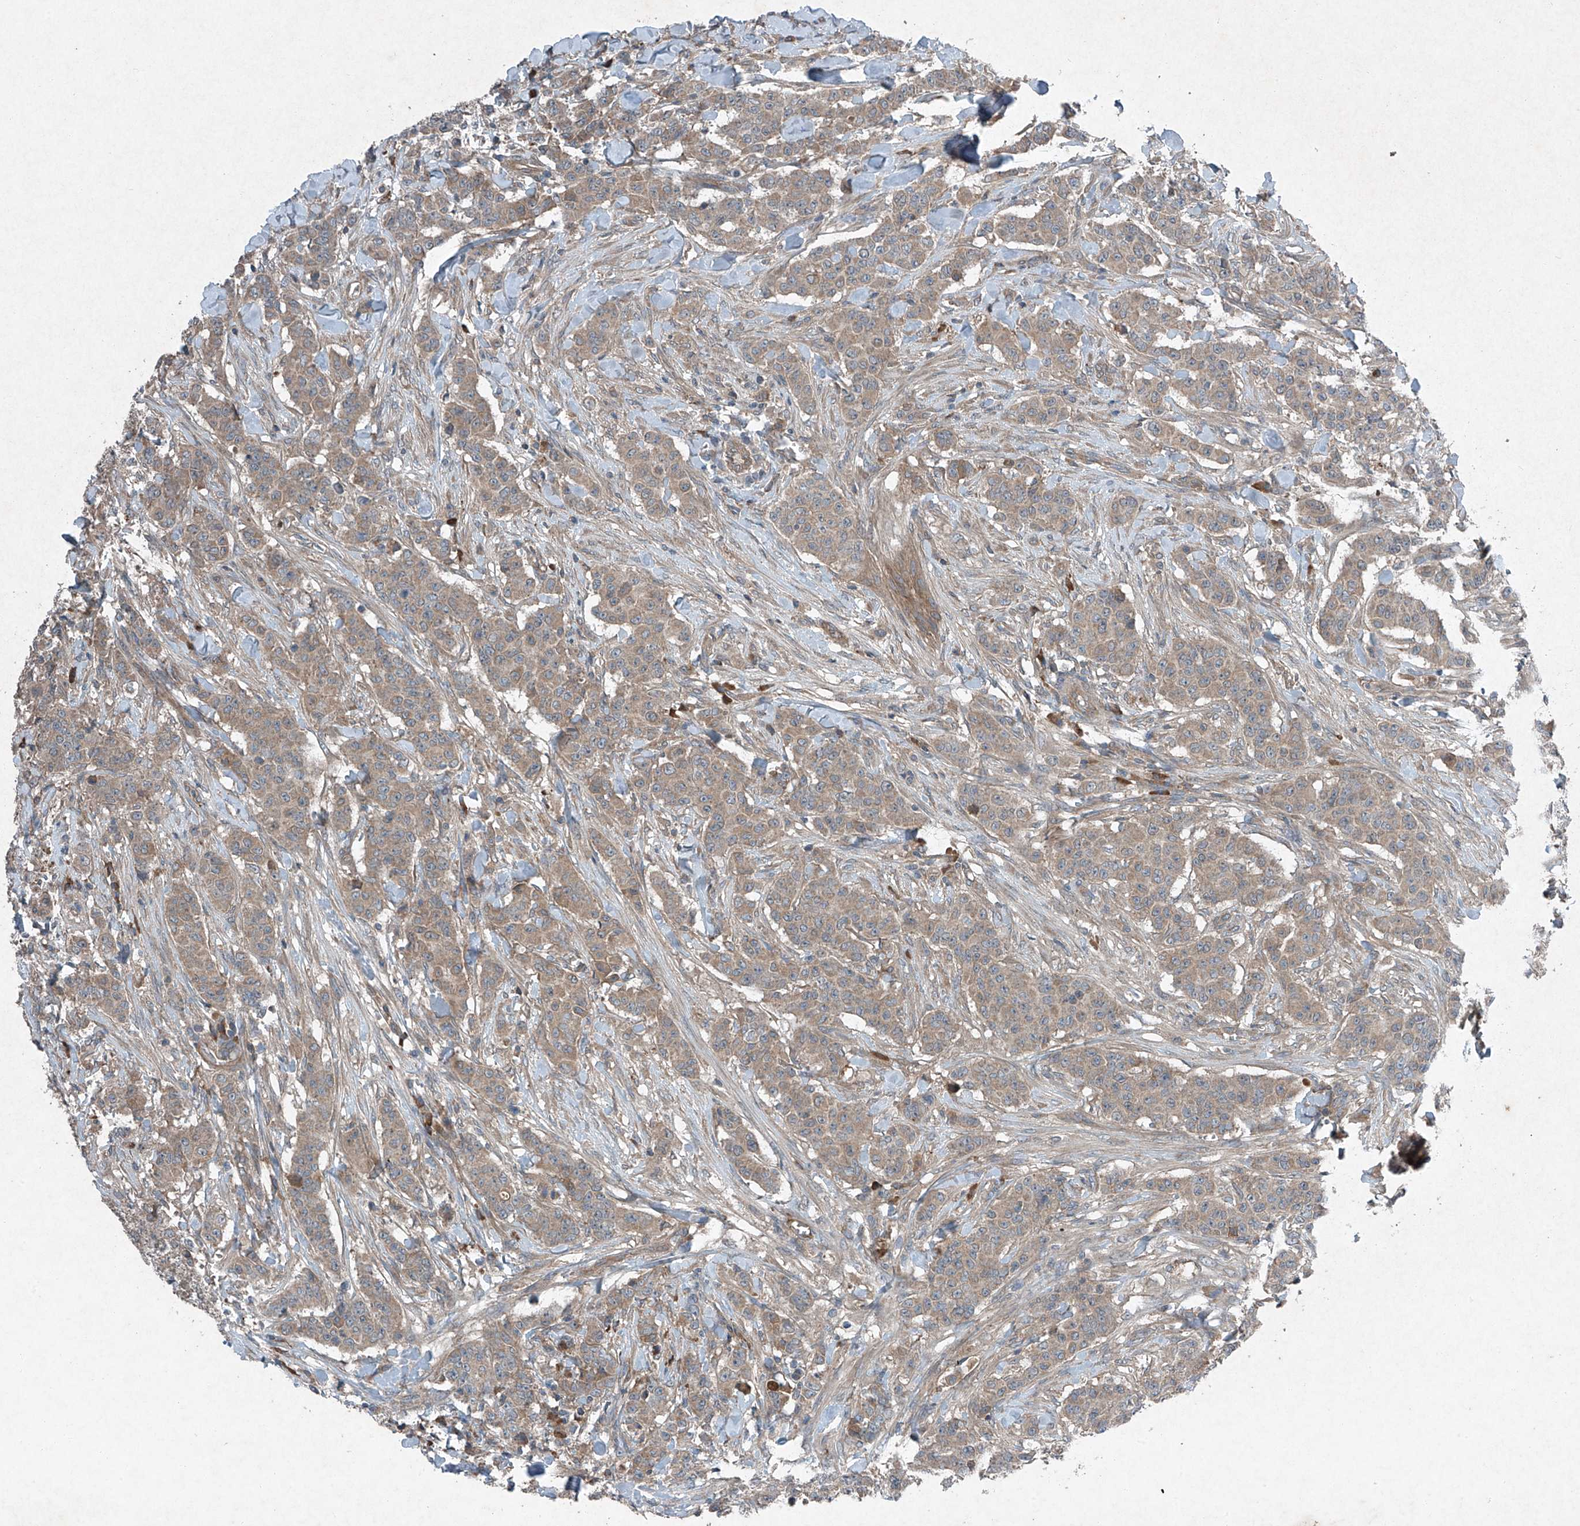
{"staining": {"intensity": "weak", "quantity": ">75%", "location": "cytoplasmic/membranous"}, "tissue": "breast cancer", "cell_type": "Tumor cells", "image_type": "cancer", "snomed": [{"axis": "morphology", "description": "Duct carcinoma"}, {"axis": "topography", "description": "Breast"}], "caption": "Breast cancer (infiltrating ductal carcinoma) stained with a brown dye shows weak cytoplasmic/membranous positive staining in about >75% of tumor cells.", "gene": "FOXRED2", "patient": {"sex": "female", "age": 40}}